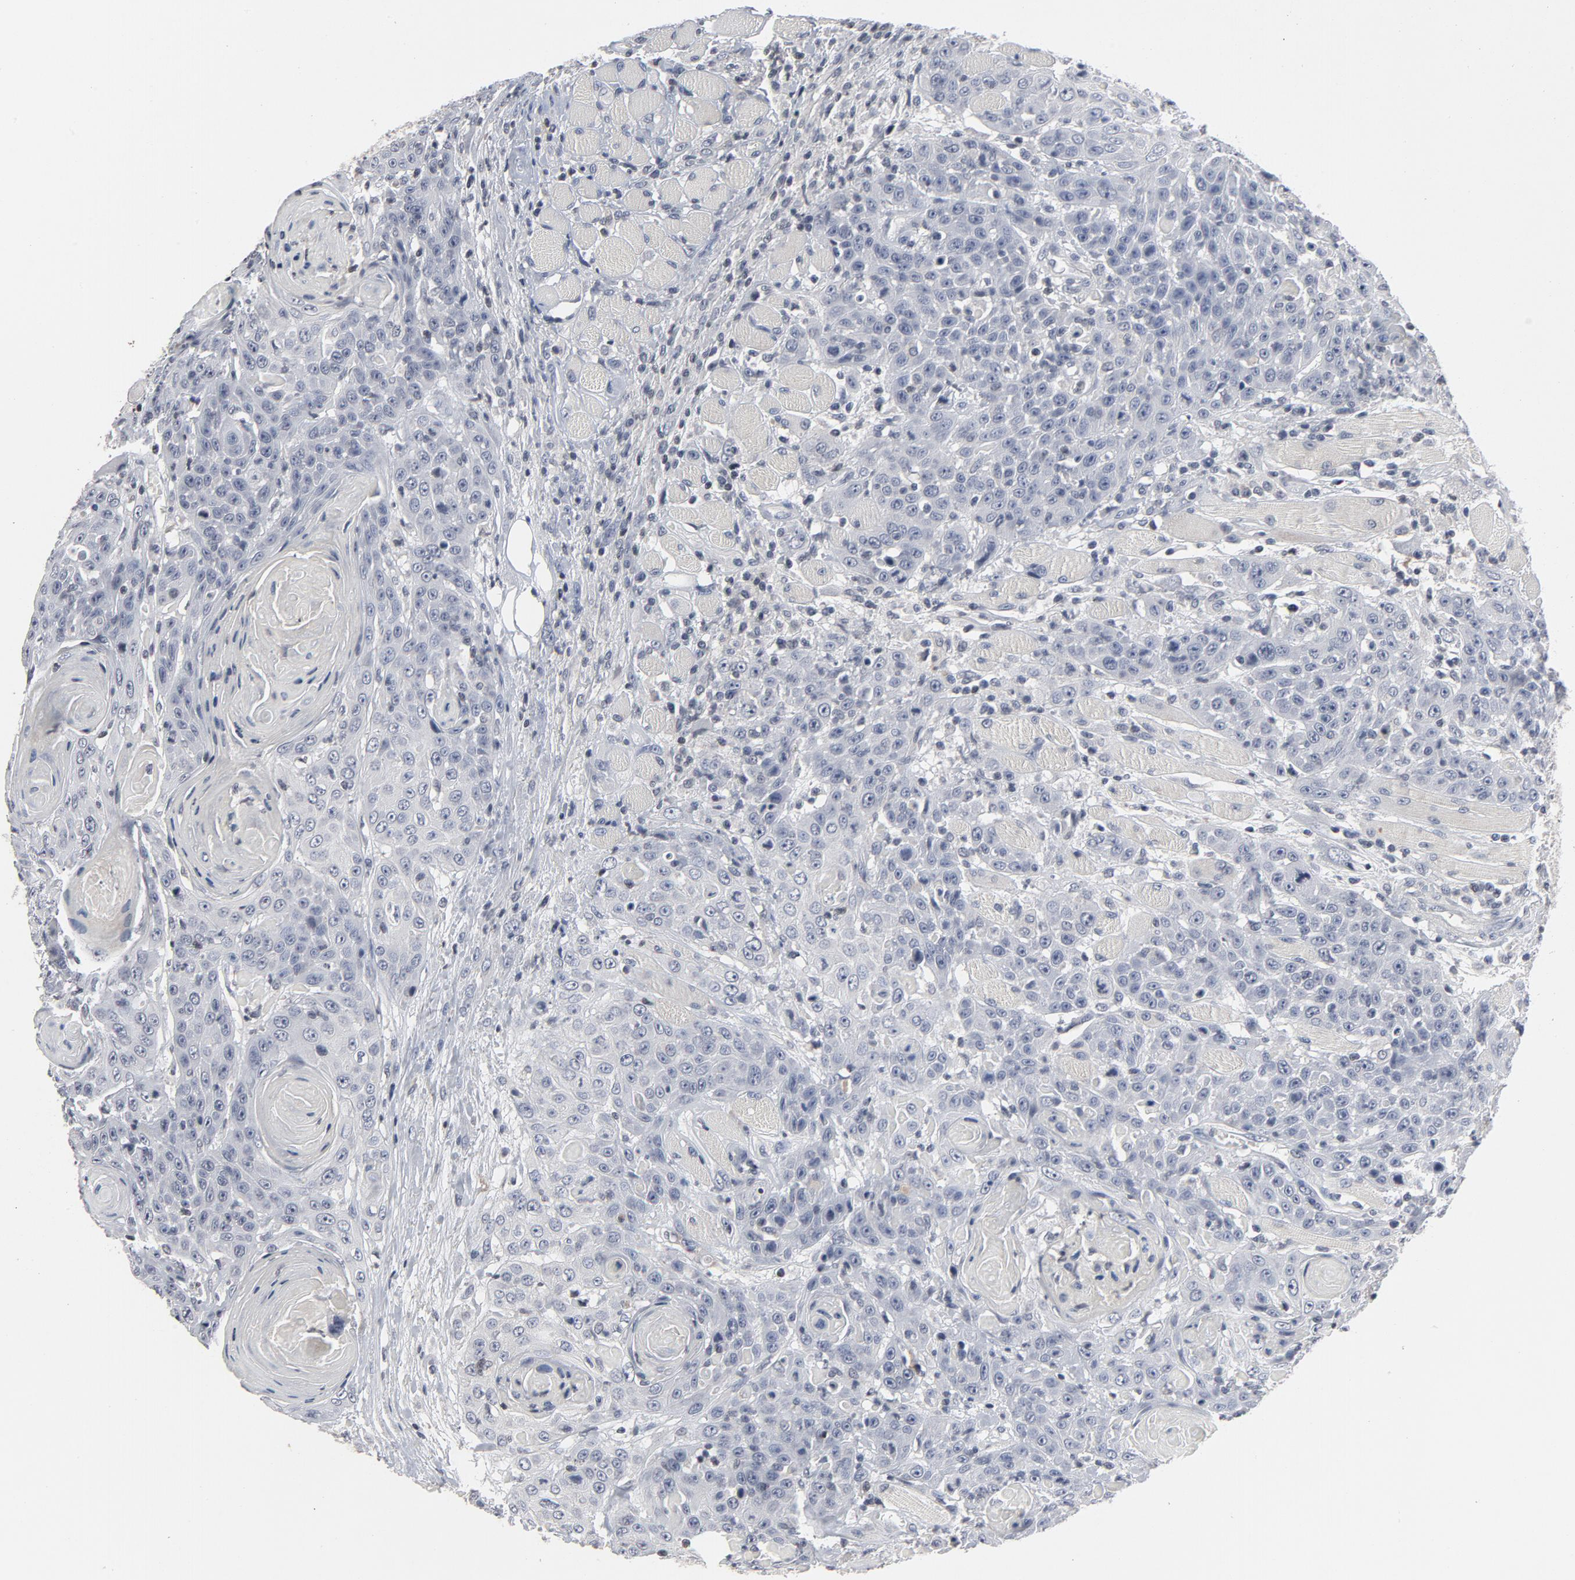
{"staining": {"intensity": "negative", "quantity": "none", "location": "none"}, "tissue": "head and neck cancer", "cell_type": "Tumor cells", "image_type": "cancer", "snomed": [{"axis": "morphology", "description": "Squamous cell carcinoma, NOS"}, {"axis": "topography", "description": "Head-Neck"}], "caption": "This is a micrograph of immunohistochemistry (IHC) staining of head and neck cancer, which shows no expression in tumor cells.", "gene": "TCL1A", "patient": {"sex": "female", "age": 84}}